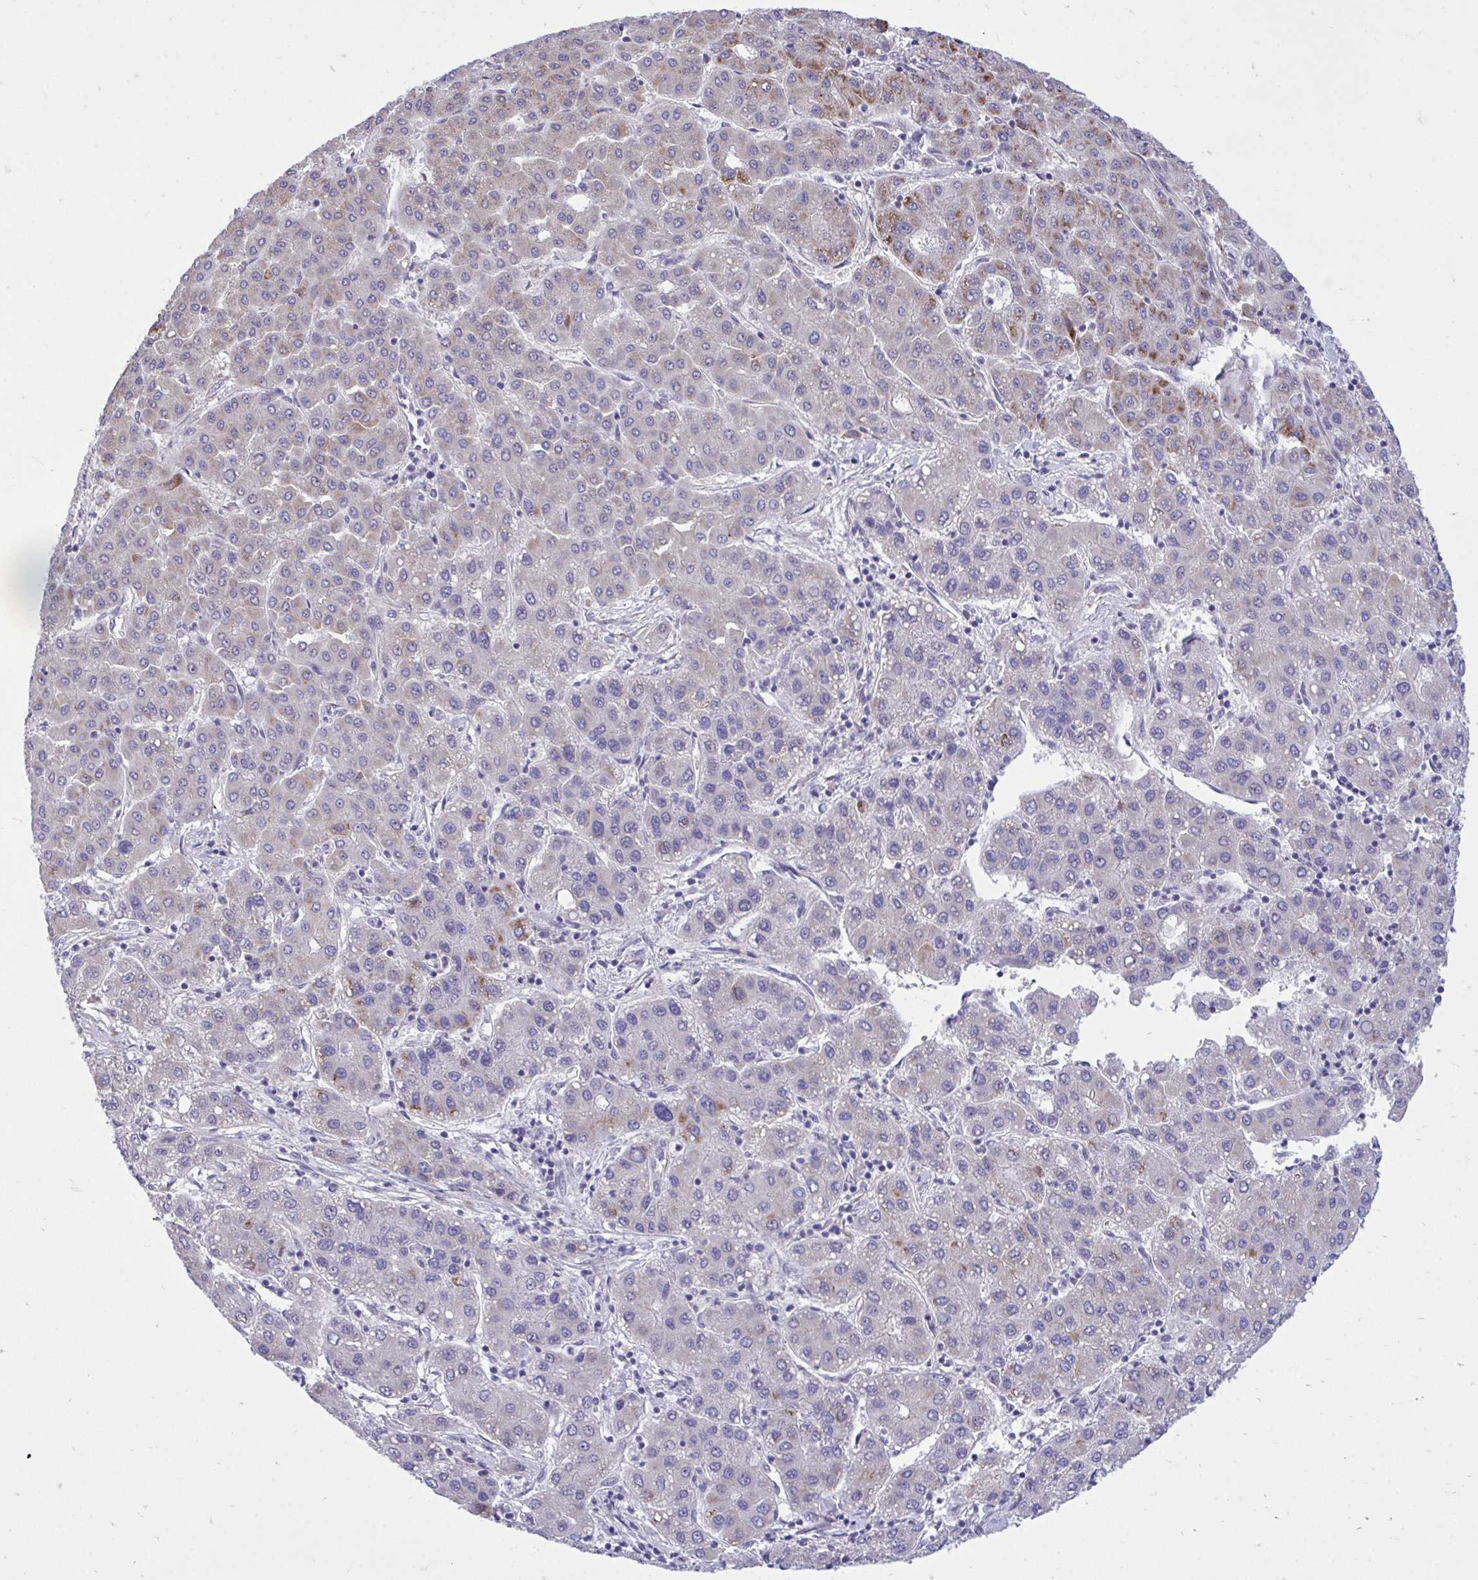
{"staining": {"intensity": "moderate", "quantity": "<25%", "location": "cytoplasmic/membranous"}, "tissue": "liver cancer", "cell_type": "Tumor cells", "image_type": "cancer", "snomed": [{"axis": "morphology", "description": "Carcinoma, Hepatocellular, NOS"}, {"axis": "topography", "description": "Liver"}], "caption": "IHC (DAB (3,3'-diaminobenzidine)) staining of liver cancer (hepatocellular carcinoma) exhibits moderate cytoplasmic/membranous protein positivity in about <25% of tumor cells.", "gene": "HMBOX1", "patient": {"sex": "male", "age": 65}}